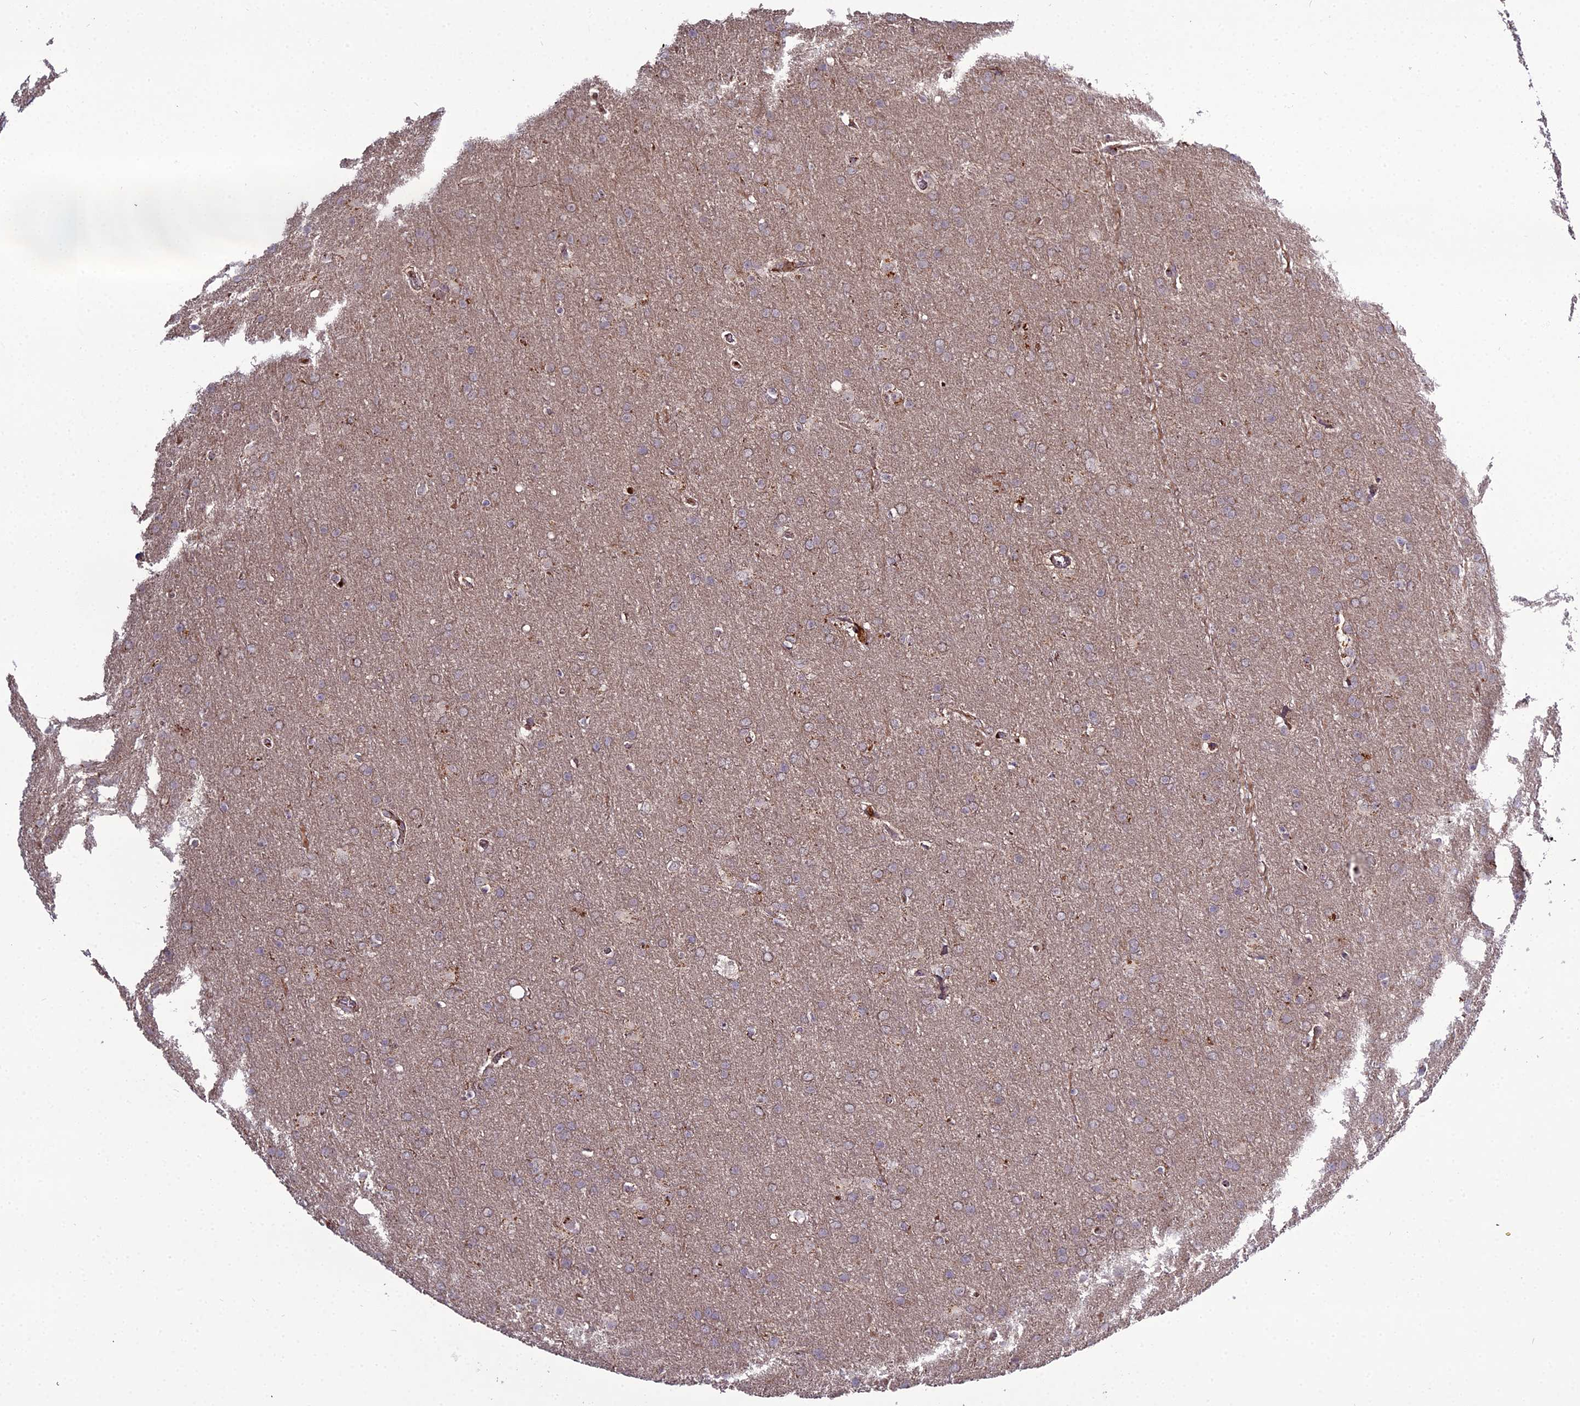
{"staining": {"intensity": "negative", "quantity": "none", "location": "none"}, "tissue": "glioma", "cell_type": "Tumor cells", "image_type": "cancer", "snomed": [{"axis": "morphology", "description": "Glioma, malignant, Low grade"}, {"axis": "topography", "description": "Brain"}], "caption": "Immunohistochemical staining of glioma reveals no significant positivity in tumor cells.", "gene": "EID2", "patient": {"sex": "female", "age": 32}}